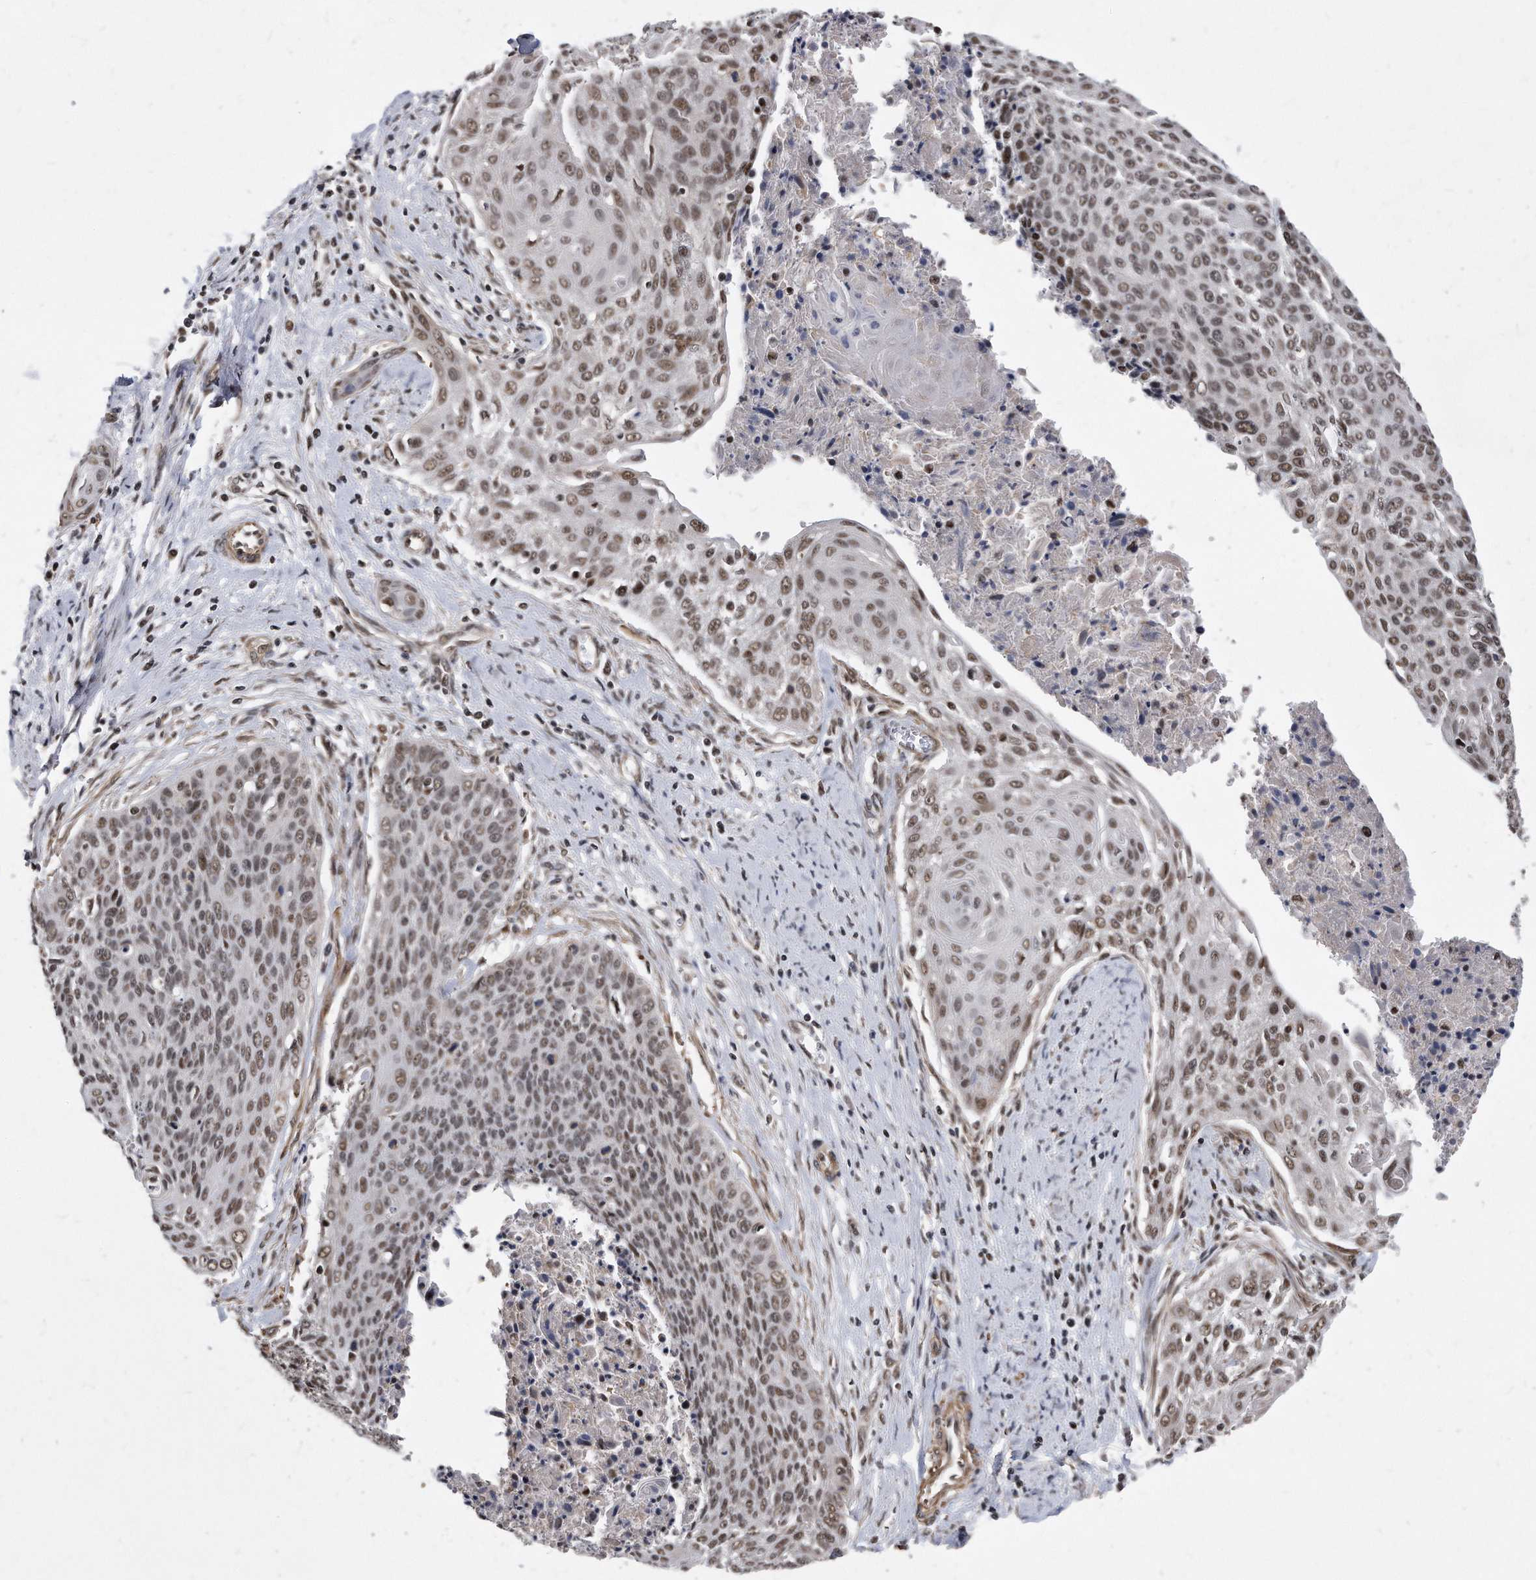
{"staining": {"intensity": "moderate", "quantity": ">75%", "location": "nuclear"}, "tissue": "cervical cancer", "cell_type": "Tumor cells", "image_type": "cancer", "snomed": [{"axis": "morphology", "description": "Squamous cell carcinoma, NOS"}, {"axis": "topography", "description": "Cervix"}], "caption": "A histopathology image of squamous cell carcinoma (cervical) stained for a protein shows moderate nuclear brown staining in tumor cells. (IHC, brightfield microscopy, high magnification).", "gene": "DUSP22", "patient": {"sex": "female", "age": 55}}